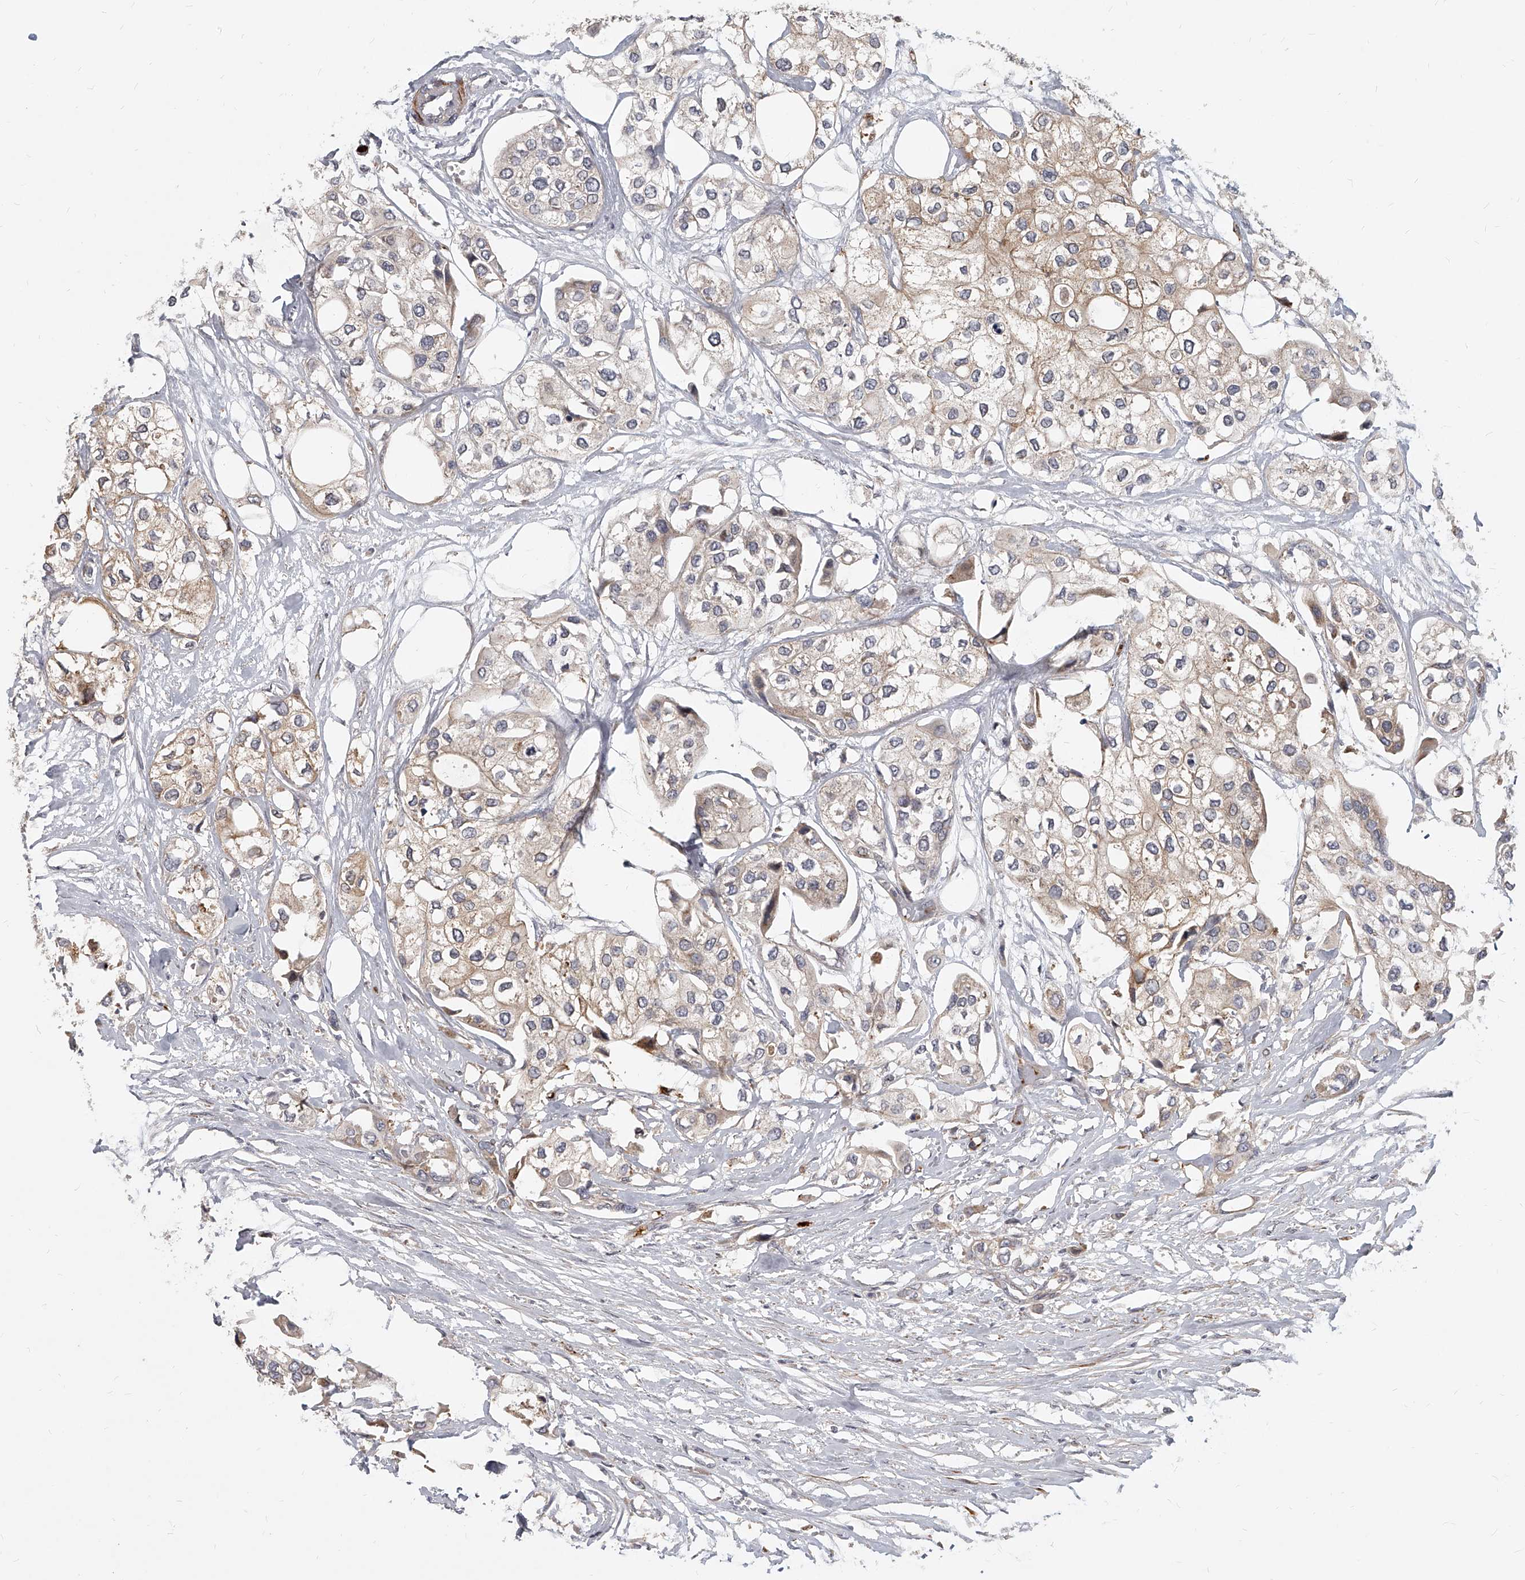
{"staining": {"intensity": "weak", "quantity": "25%-75%", "location": "cytoplasmic/membranous"}, "tissue": "urothelial cancer", "cell_type": "Tumor cells", "image_type": "cancer", "snomed": [{"axis": "morphology", "description": "Urothelial carcinoma, High grade"}, {"axis": "topography", "description": "Urinary bladder"}], "caption": "Urothelial cancer stained for a protein (brown) exhibits weak cytoplasmic/membranous positive staining in approximately 25%-75% of tumor cells.", "gene": "SLC37A1", "patient": {"sex": "male", "age": 64}}